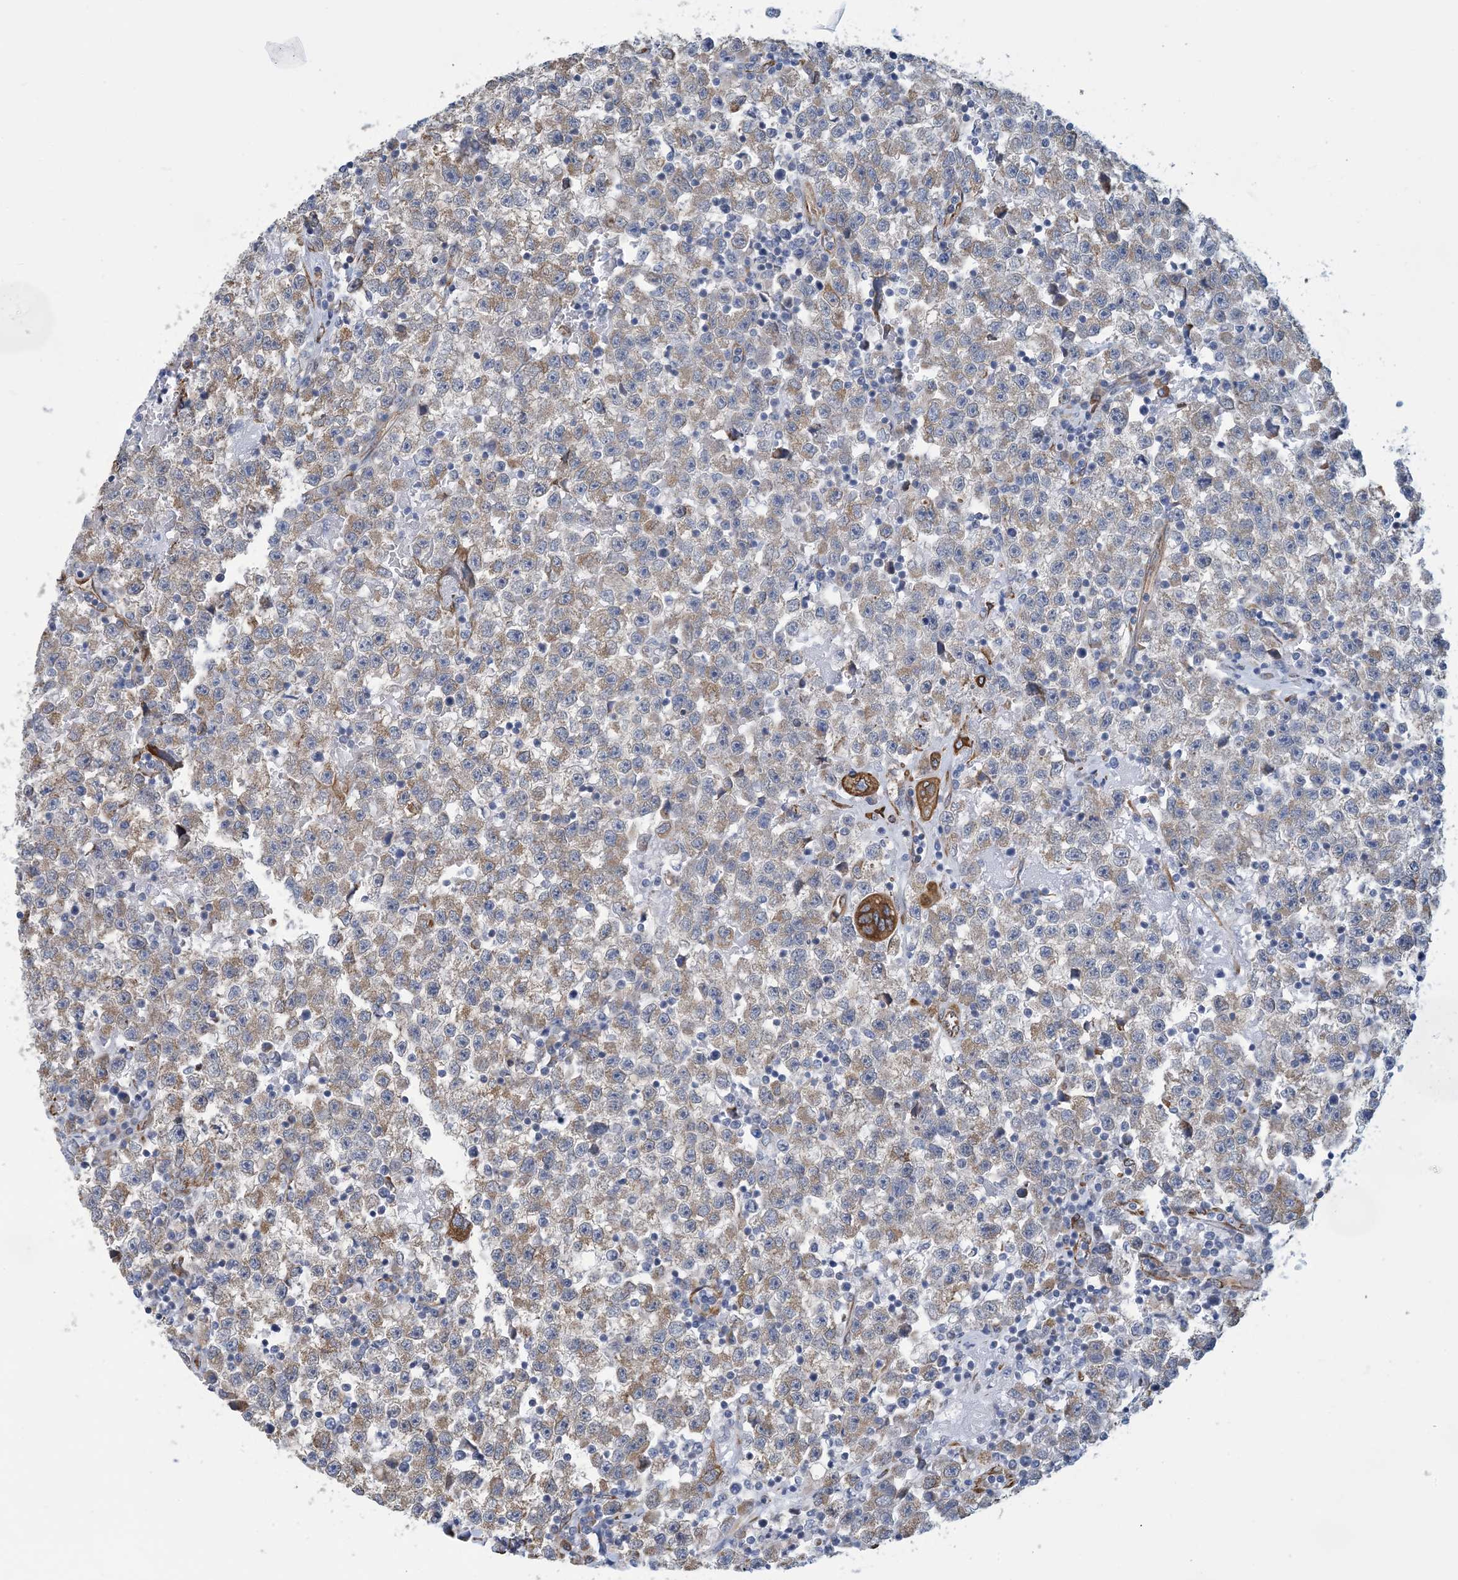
{"staining": {"intensity": "weak", "quantity": ">75%", "location": "cytoplasmic/membranous"}, "tissue": "testis cancer", "cell_type": "Tumor cells", "image_type": "cancer", "snomed": [{"axis": "morphology", "description": "Seminoma, NOS"}, {"axis": "topography", "description": "Testis"}], "caption": "High-power microscopy captured an immunohistochemistry histopathology image of testis cancer (seminoma), revealing weak cytoplasmic/membranous positivity in about >75% of tumor cells.", "gene": "CCDC14", "patient": {"sex": "male", "age": 22}}